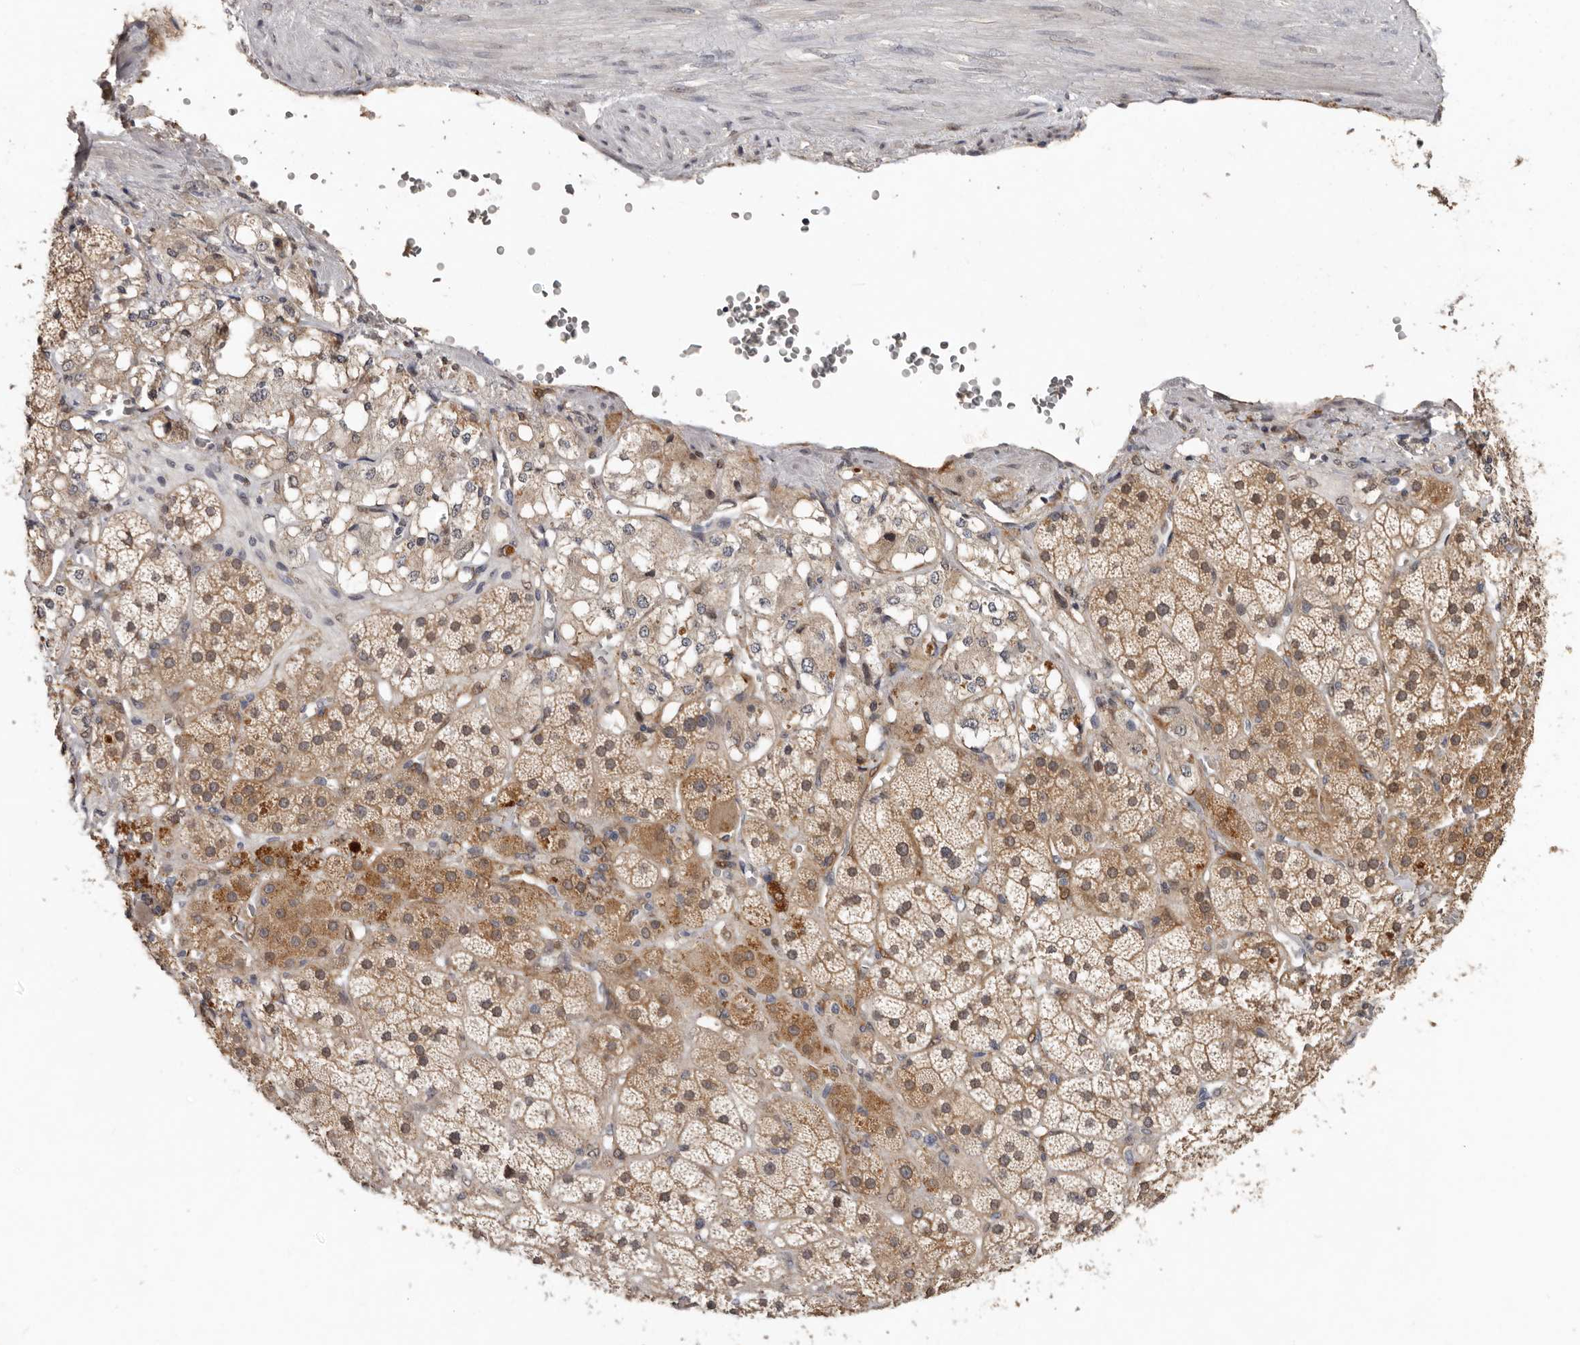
{"staining": {"intensity": "moderate", "quantity": ">75%", "location": "cytoplasmic/membranous"}, "tissue": "adrenal gland", "cell_type": "Glandular cells", "image_type": "normal", "snomed": [{"axis": "morphology", "description": "Normal tissue, NOS"}, {"axis": "topography", "description": "Adrenal gland"}], "caption": "This is an image of IHC staining of benign adrenal gland, which shows moderate staining in the cytoplasmic/membranous of glandular cells.", "gene": "SULT1E1", "patient": {"sex": "male", "age": 57}}